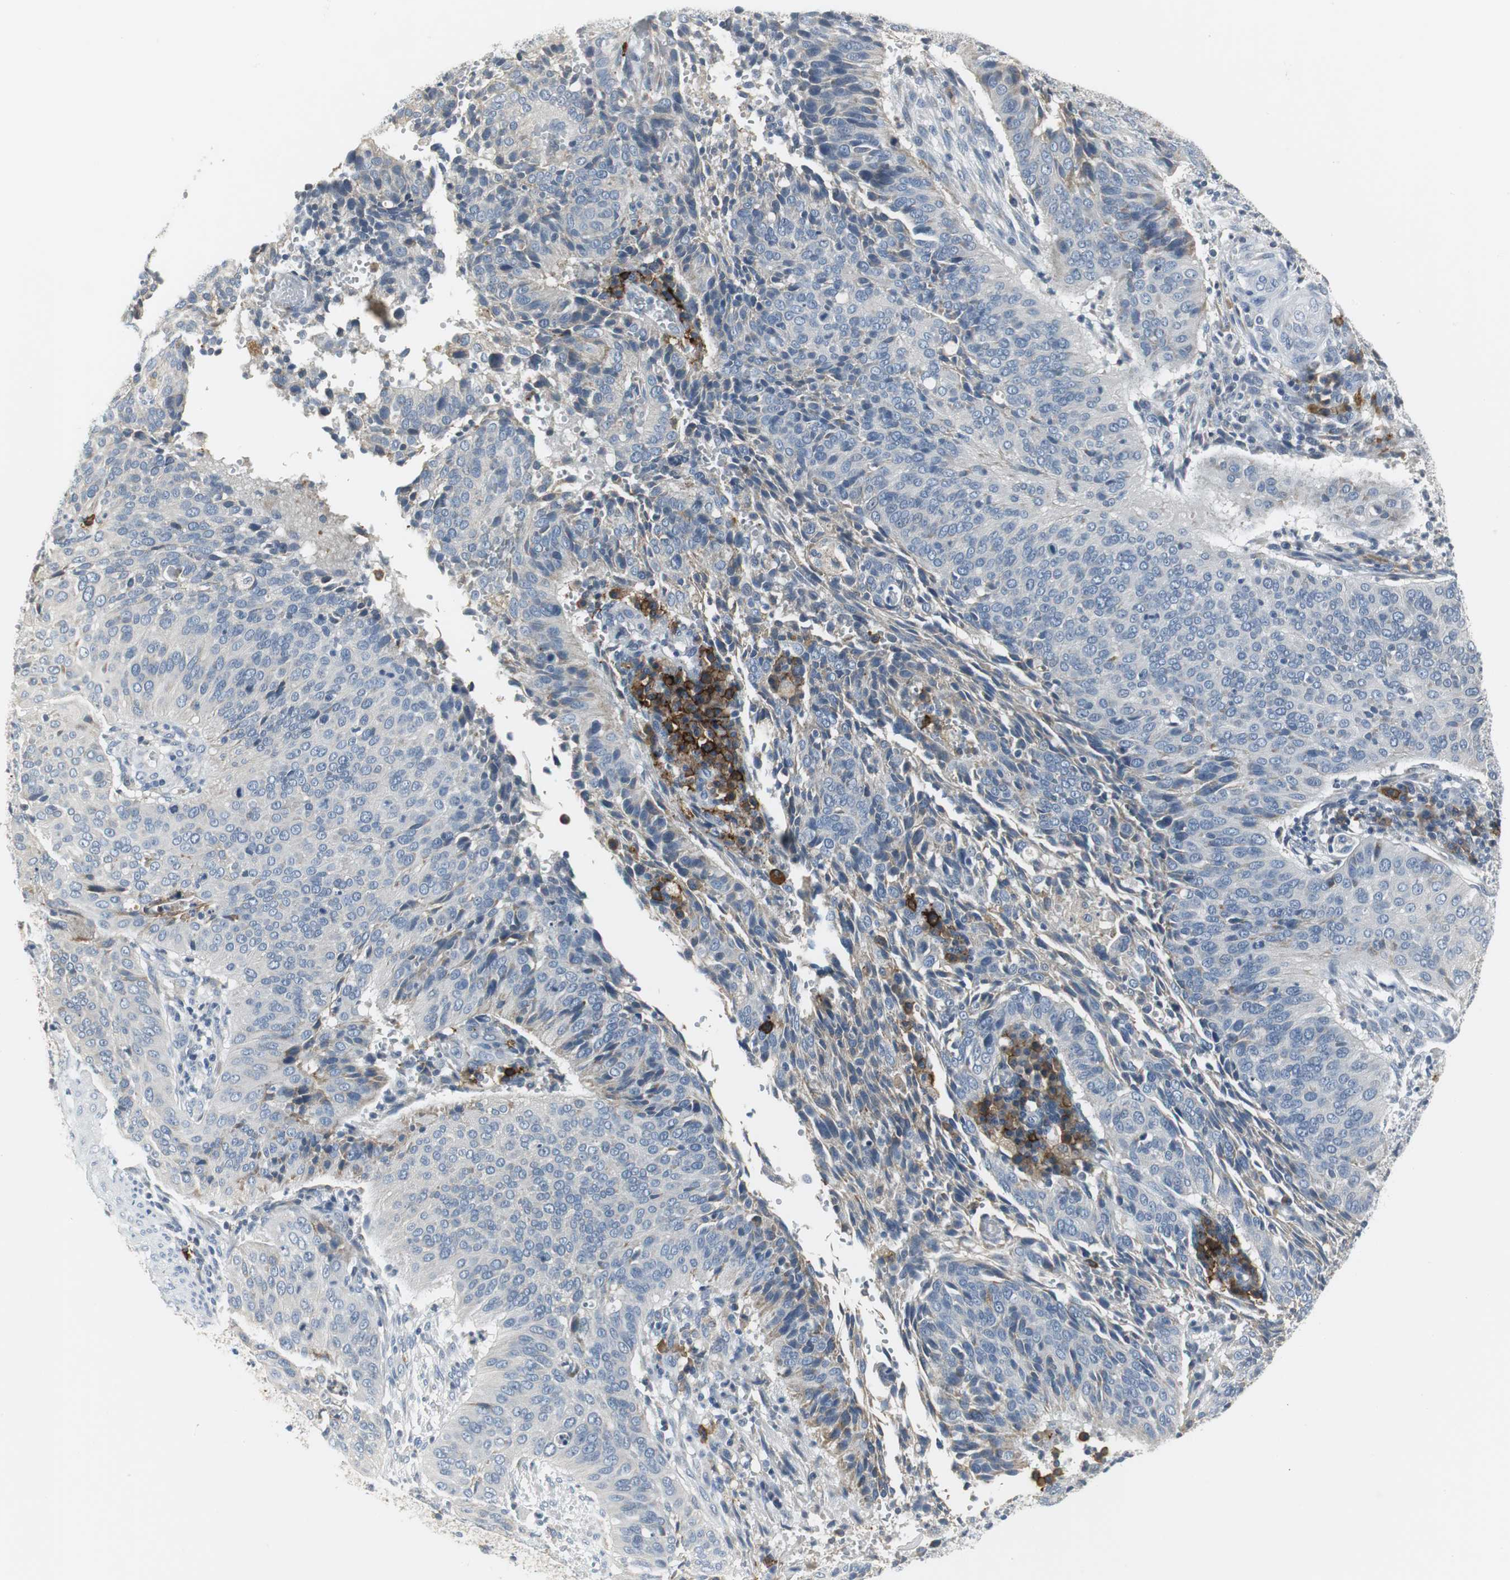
{"staining": {"intensity": "negative", "quantity": "none", "location": "none"}, "tissue": "cervical cancer", "cell_type": "Tumor cells", "image_type": "cancer", "snomed": [{"axis": "morphology", "description": "Squamous cell carcinoma, NOS"}, {"axis": "topography", "description": "Cervix"}], "caption": "A high-resolution photomicrograph shows immunohistochemistry (IHC) staining of squamous cell carcinoma (cervical), which exhibits no significant positivity in tumor cells.", "gene": "SLC2A5", "patient": {"sex": "female", "age": 39}}